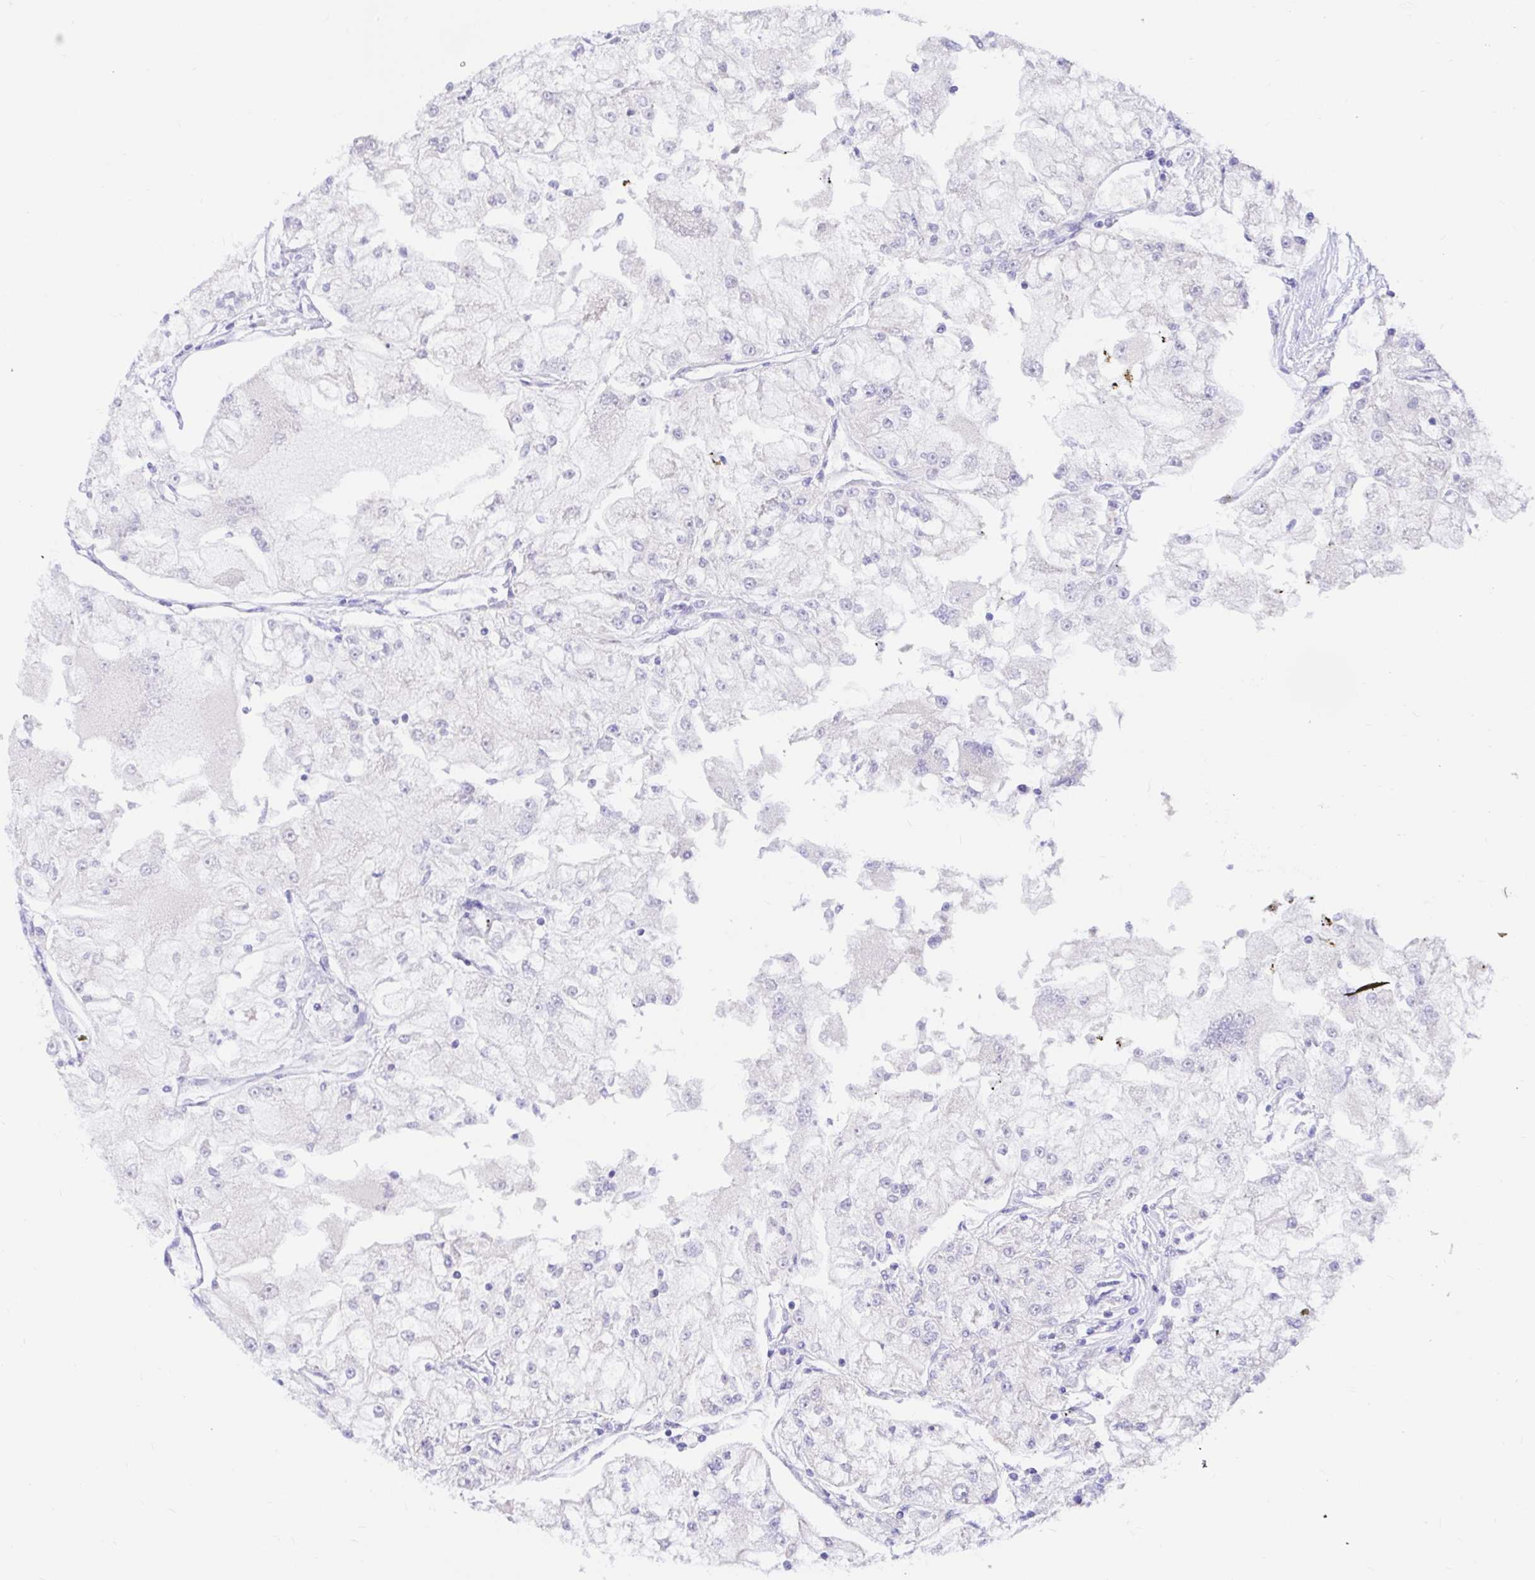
{"staining": {"intensity": "negative", "quantity": "none", "location": "none"}, "tissue": "renal cancer", "cell_type": "Tumor cells", "image_type": "cancer", "snomed": [{"axis": "morphology", "description": "Adenocarcinoma, NOS"}, {"axis": "topography", "description": "Kidney"}], "caption": "Renal adenocarcinoma was stained to show a protein in brown. There is no significant expression in tumor cells.", "gene": "BACE2", "patient": {"sex": "female", "age": 72}}